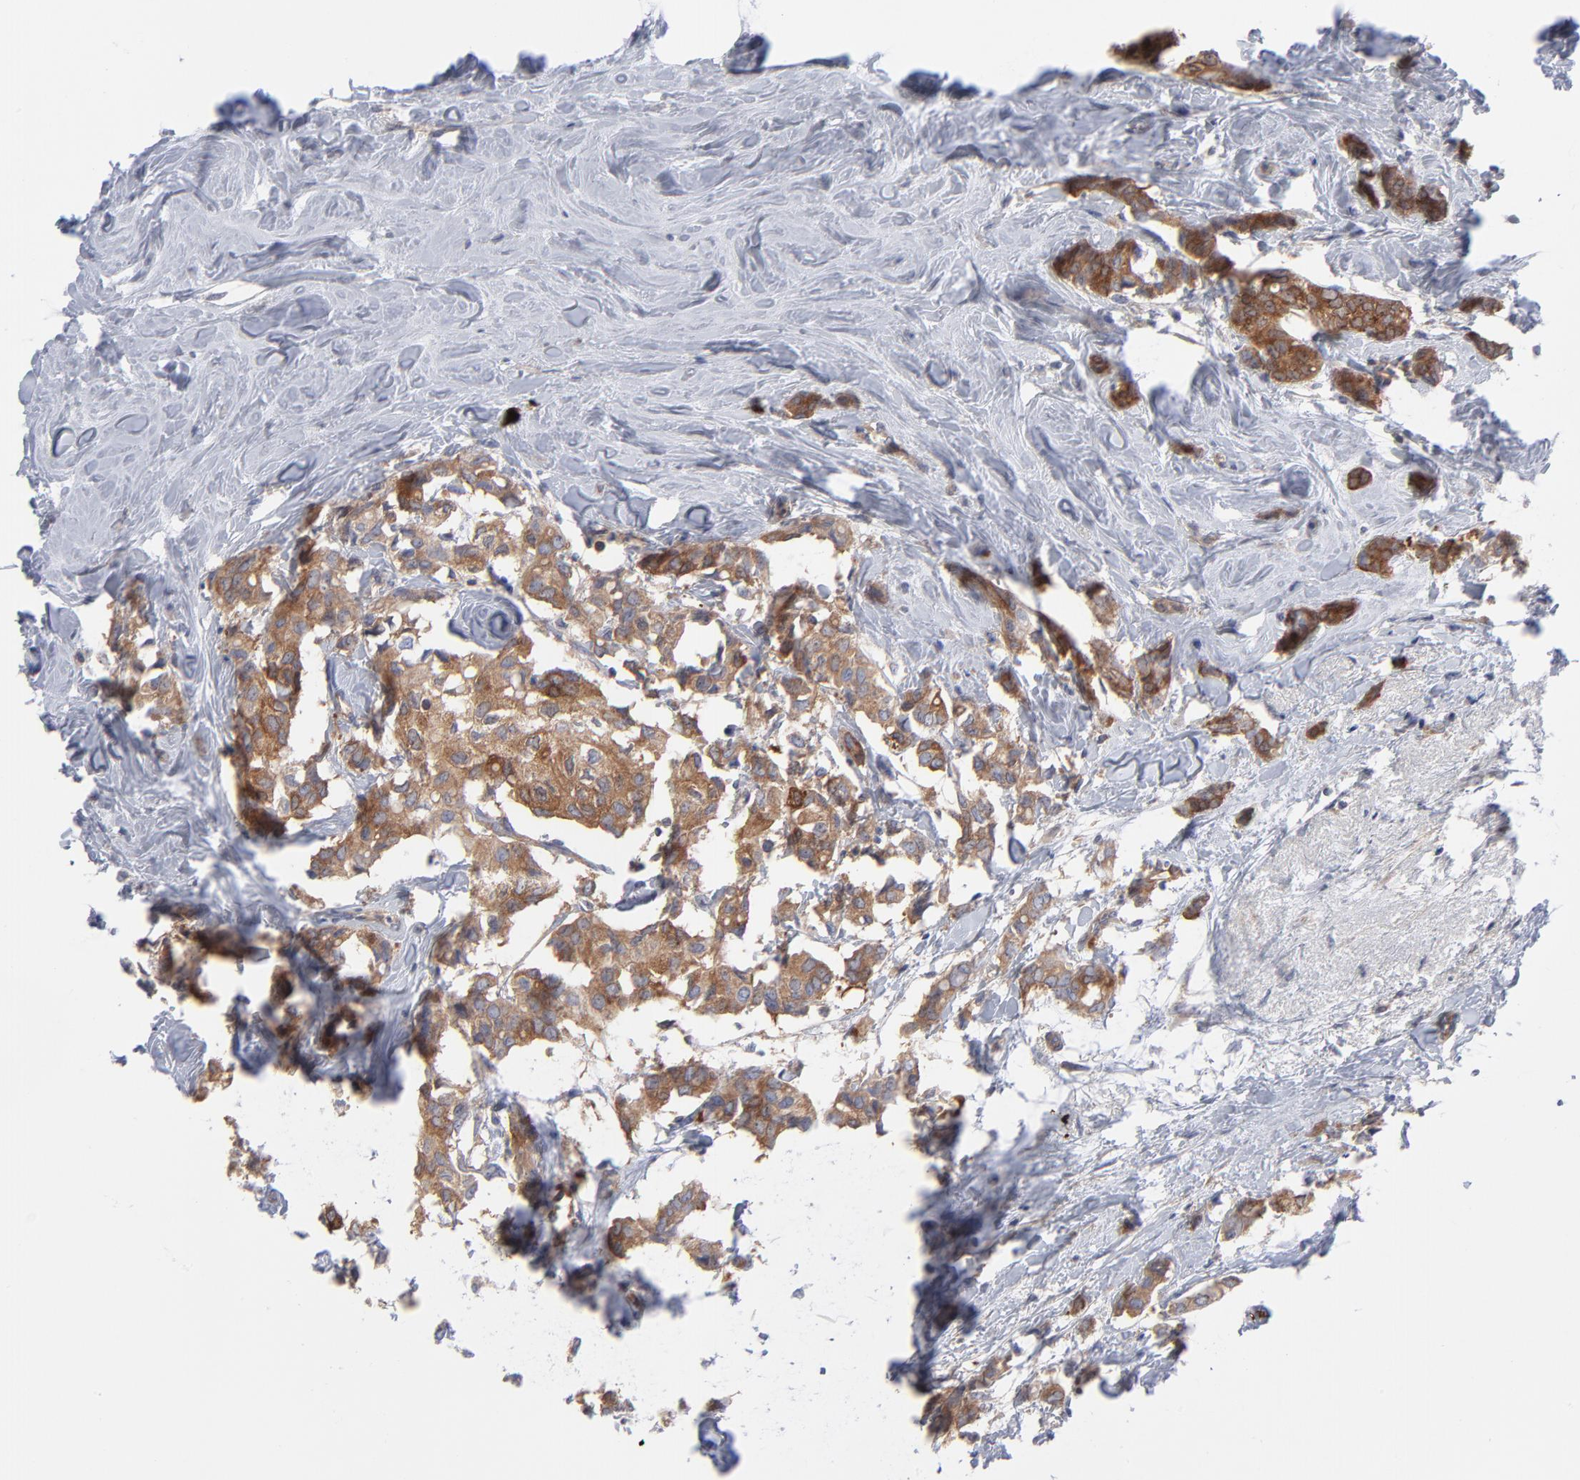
{"staining": {"intensity": "moderate", "quantity": ">75%", "location": "cytoplasmic/membranous"}, "tissue": "breast cancer", "cell_type": "Tumor cells", "image_type": "cancer", "snomed": [{"axis": "morphology", "description": "Duct carcinoma"}, {"axis": "topography", "description": "Breast"}], "caption": "Breast cancer (invasive ductal carcinoma) was stained to show a protein in brown. There is medium levels of moderate cytoplasmic/membranous expression in about >75% of tumor cells. The protein is stained brown, and the nuclei are stained in blue (DAB (3,3'-diaminobenzidine) IHC with brightfield microscopy, high magnification).", "gene": "NFKBIA", "patient": {"sex": "female", "age": 84}}